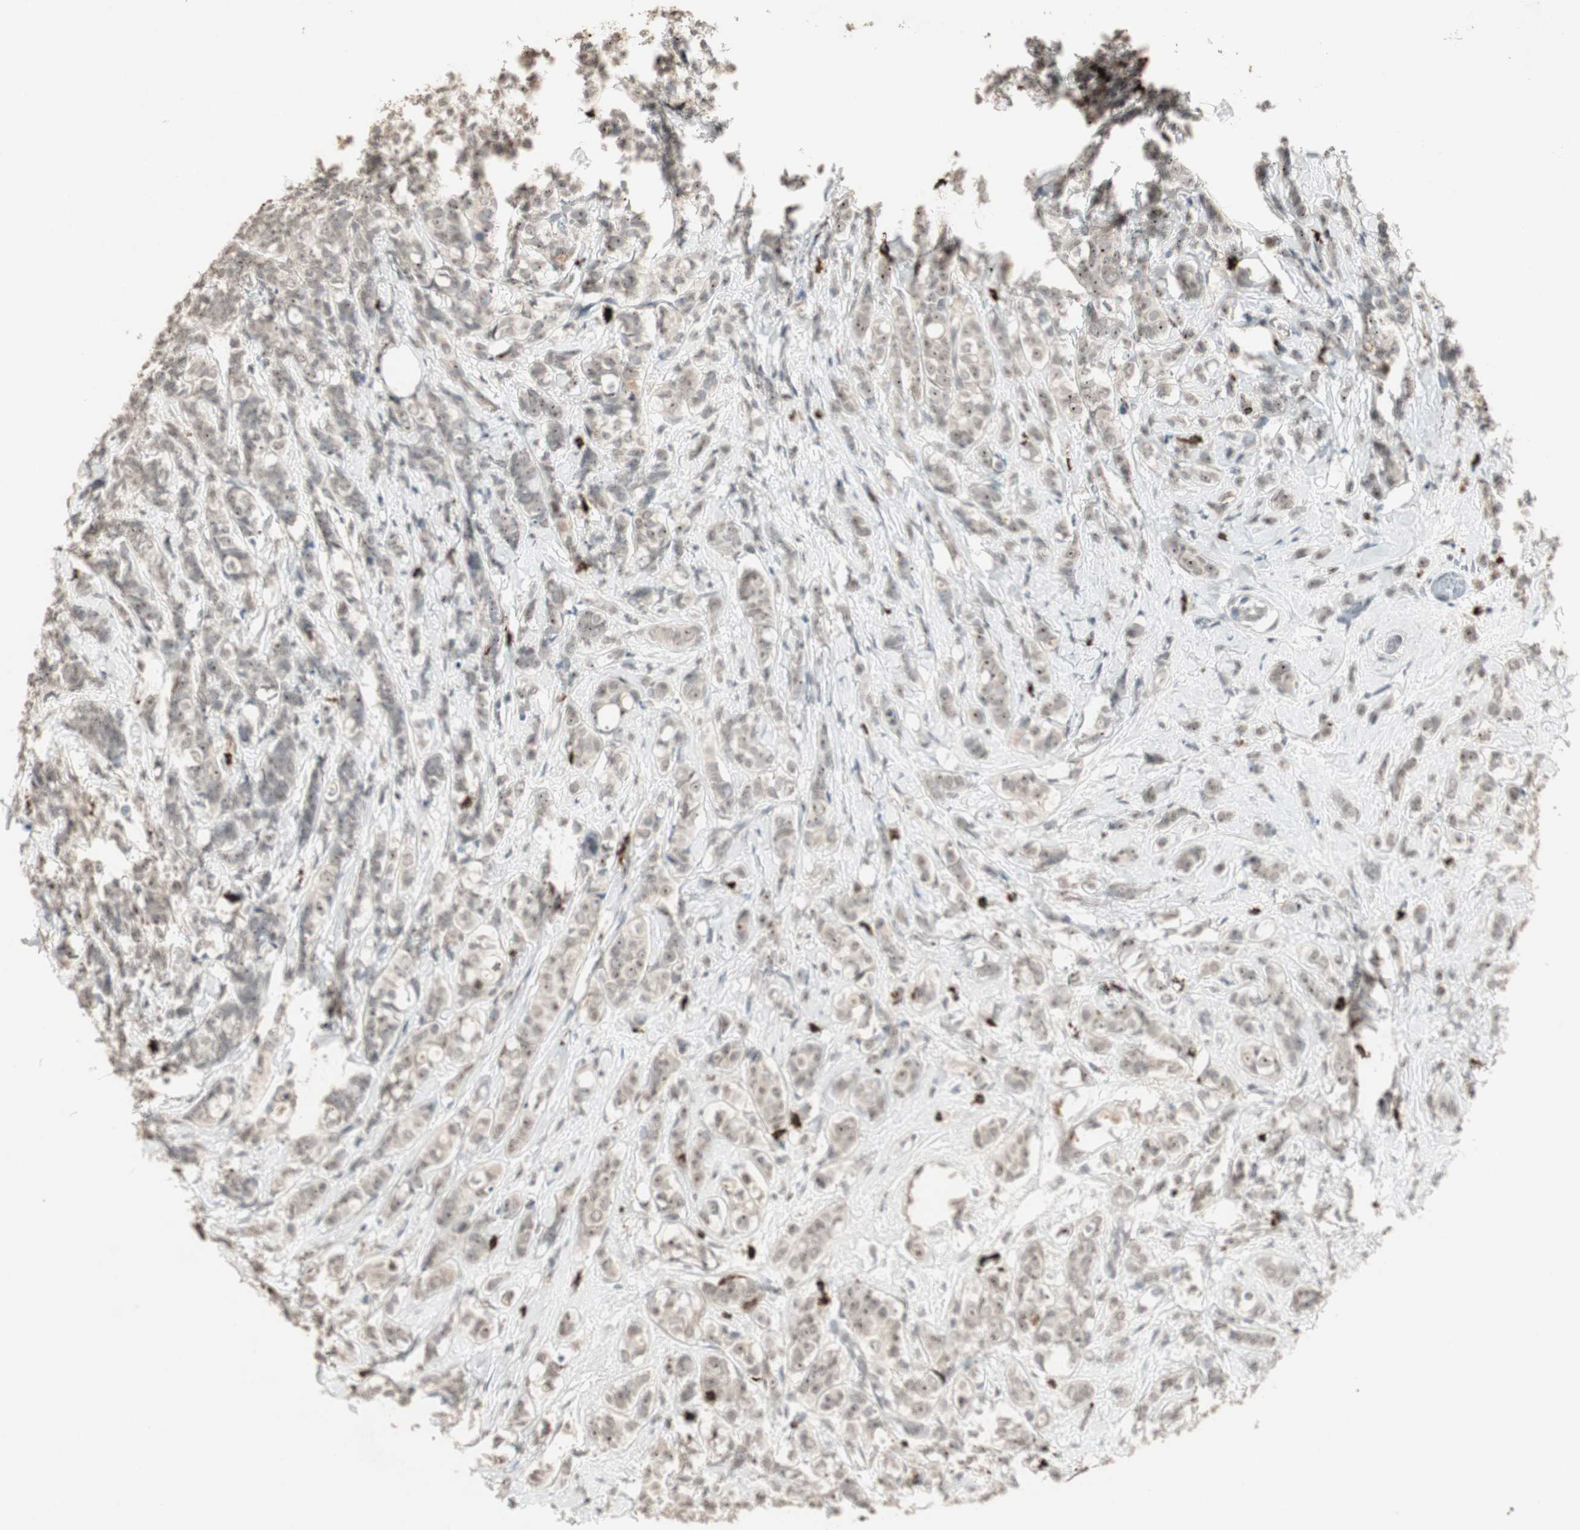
{"staining": {"intensity": "moderate", "quantity": "<25%", "location": "nuclear"}, "tissue": "breast cancer", "cell_type": "Tumor cells", "image_type": "cancer", "snomed": [{"axis": "morphology", "description": "Lobular carcinoma"}, {"axis": "topography", "description": "Breast"}], "caption": "IHC (DAB) staining of breast cancer displays moderate nuclear protein expression in approximately <25% of tumor cells. Using DAB (brown) and hematoxylin (blue) stains, captured at high magnification using brightfield microscopy.", "gene": "ETV4", "patient": {"sex": "female", "age": 60}}